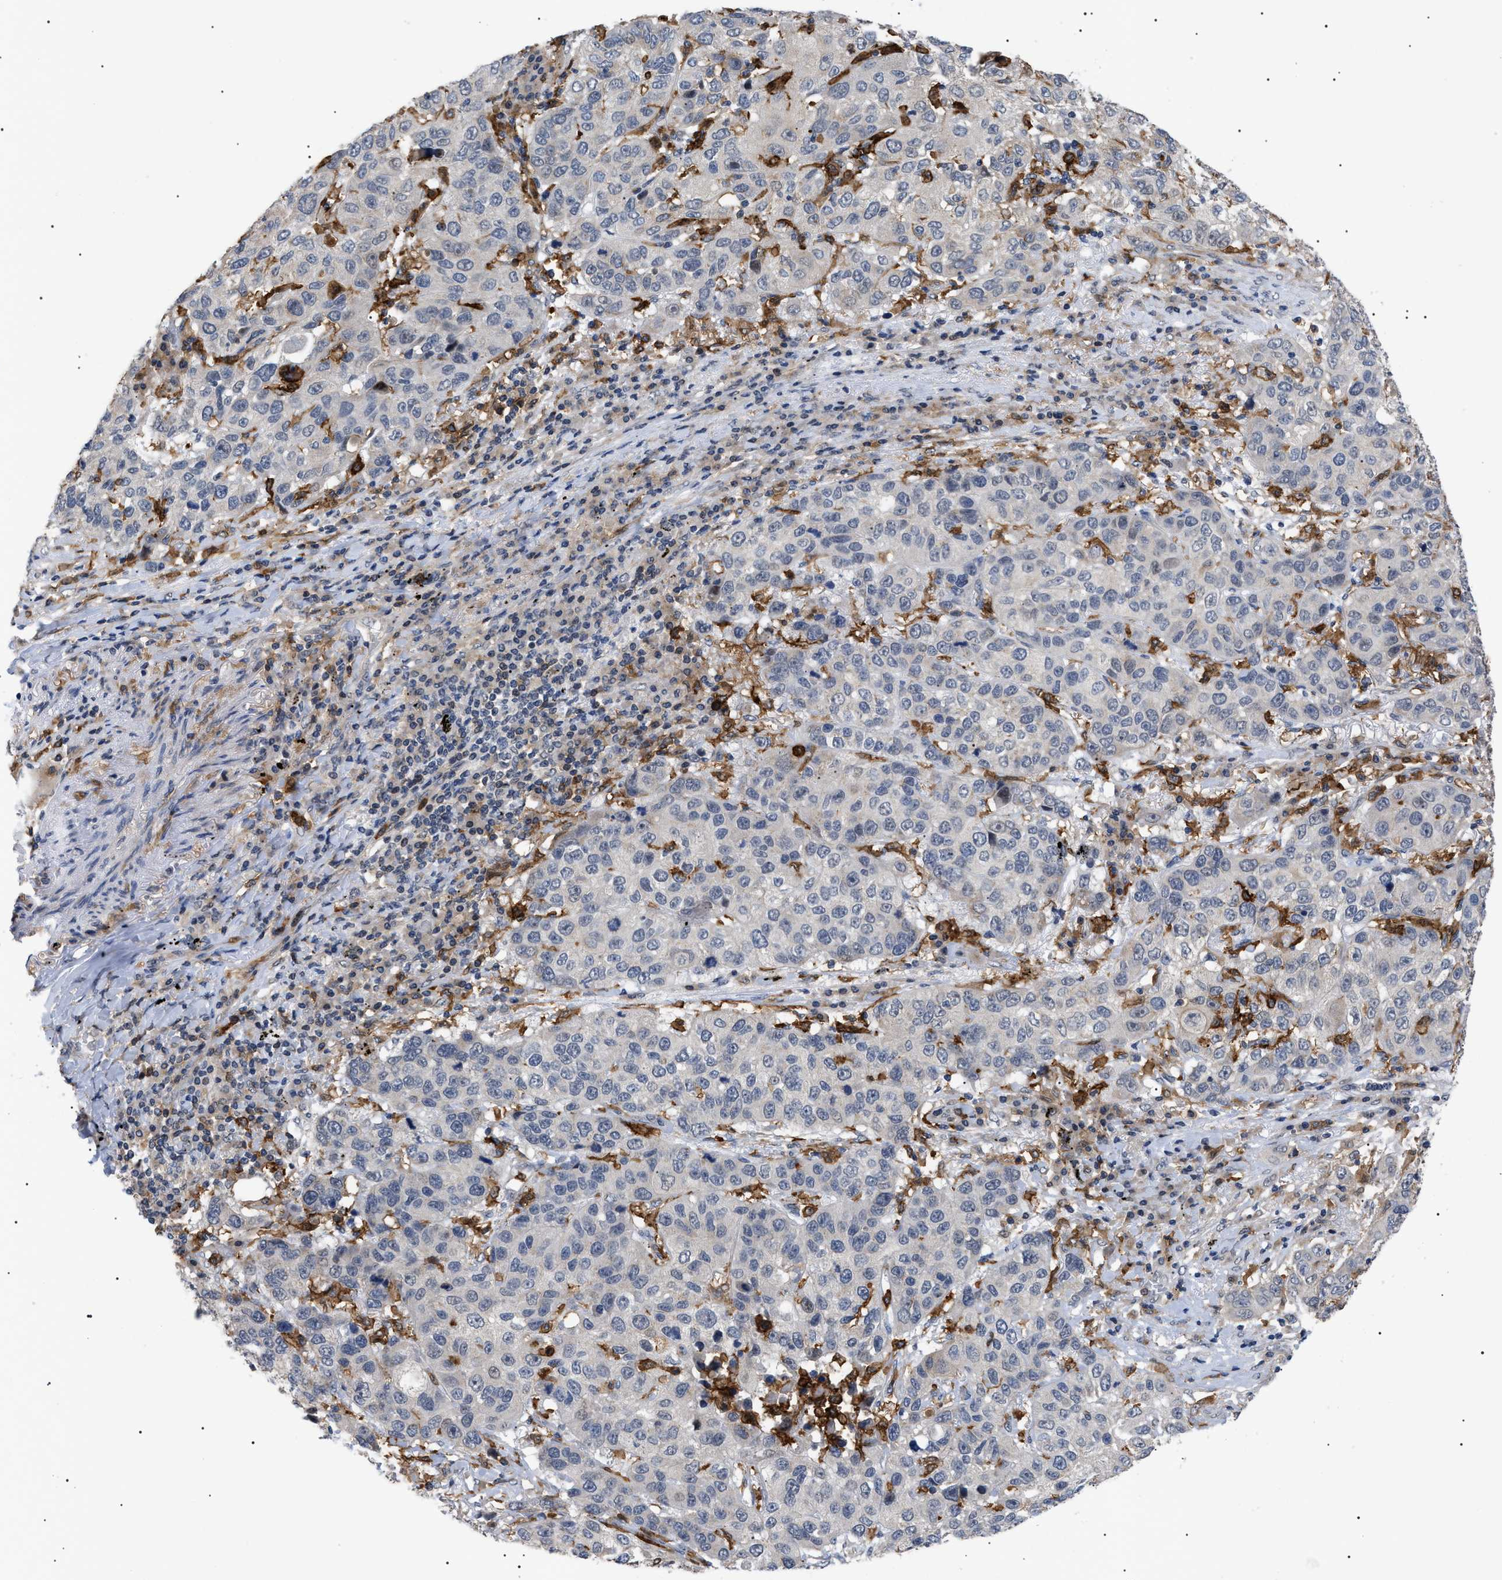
{"staining": {"intensity": "negative", "quantity": "none", "location": "none"}, "tissue": "lung cancer", "cell_type": "Tumor cells", "image_type": "cancer", "snomed": [{"axis": "morphology", "description": "Squamous cell carcinoma, NOS"}, {"axis": "topography", "description": "Lung"}], "caption": "IHC image of neoplastic tissue: human lung cancer (squamous cell carcinoma) stained with DAB (3,3'-diaminobenzidine) exhibits no significant protein staining in tumor cells. The staining is performed using DAB brown chromogen with nuclei counter-stained in using hematoxylin.", "gene": "CD300A", "patient": {"sex": "male", "age": 57}}